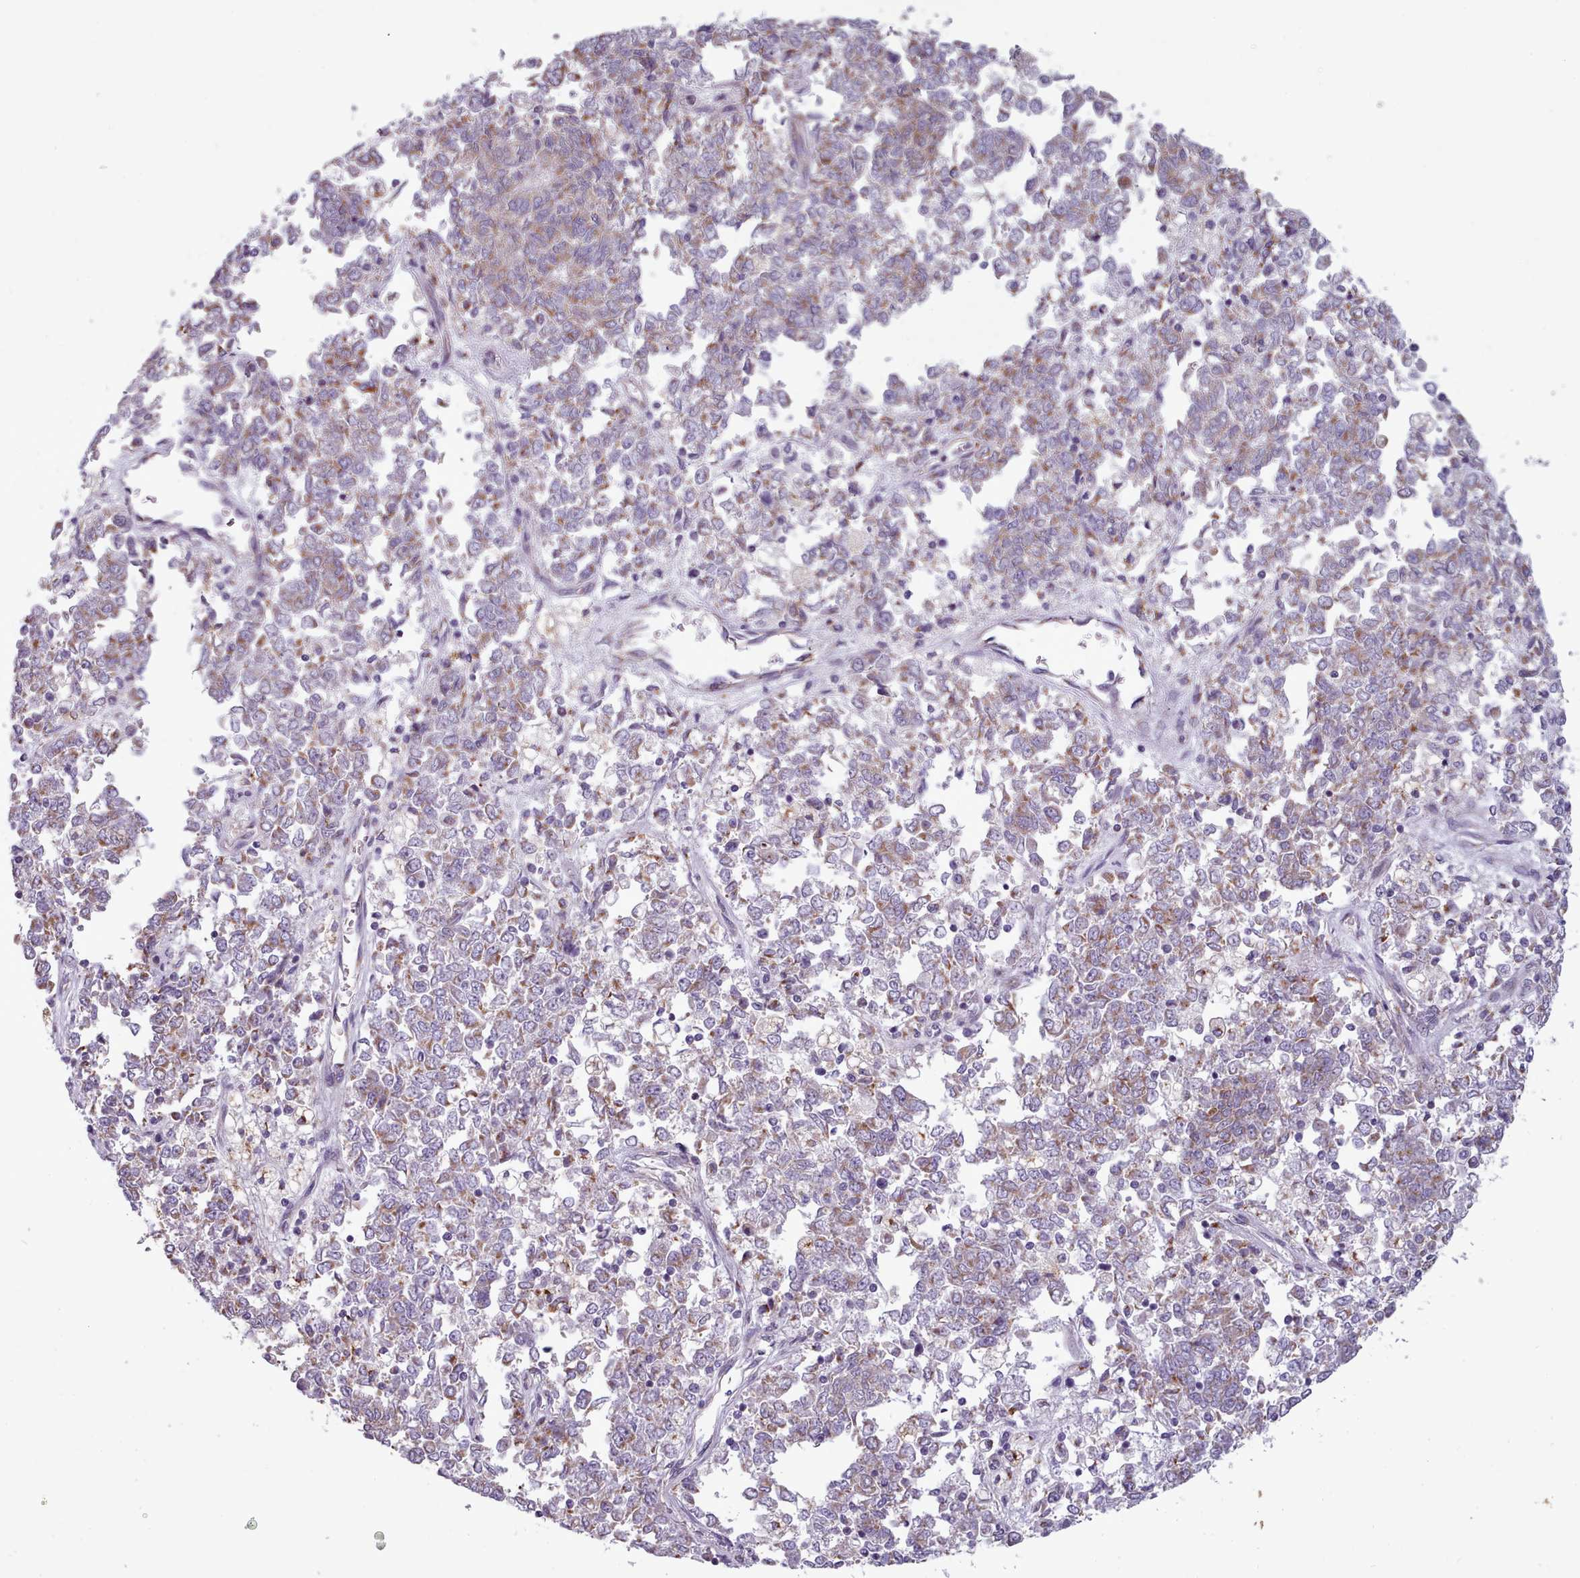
{"staining": {"intensity": "weak", "quantity": "25%-75%", "location": "cytoplasmic/membranous"}, "tissue": "endometrial cancer", "cell_type": "Tumor cells", "image_type": "cancer", "snomed": [{"axis": "morphology", "description": "Adenocarcinoma, NOS"}, {"axis": "topography", "description": "Endometrium"}], "caption": "Protein staining by immunohistochemistry displays weak cytoplasmic/membranous staining in about 25%-75% of tumor cells in endometrial adenocarcinoma.", "gene": "SLC52A3", "patient": {"sex": "female", "age": 80}}